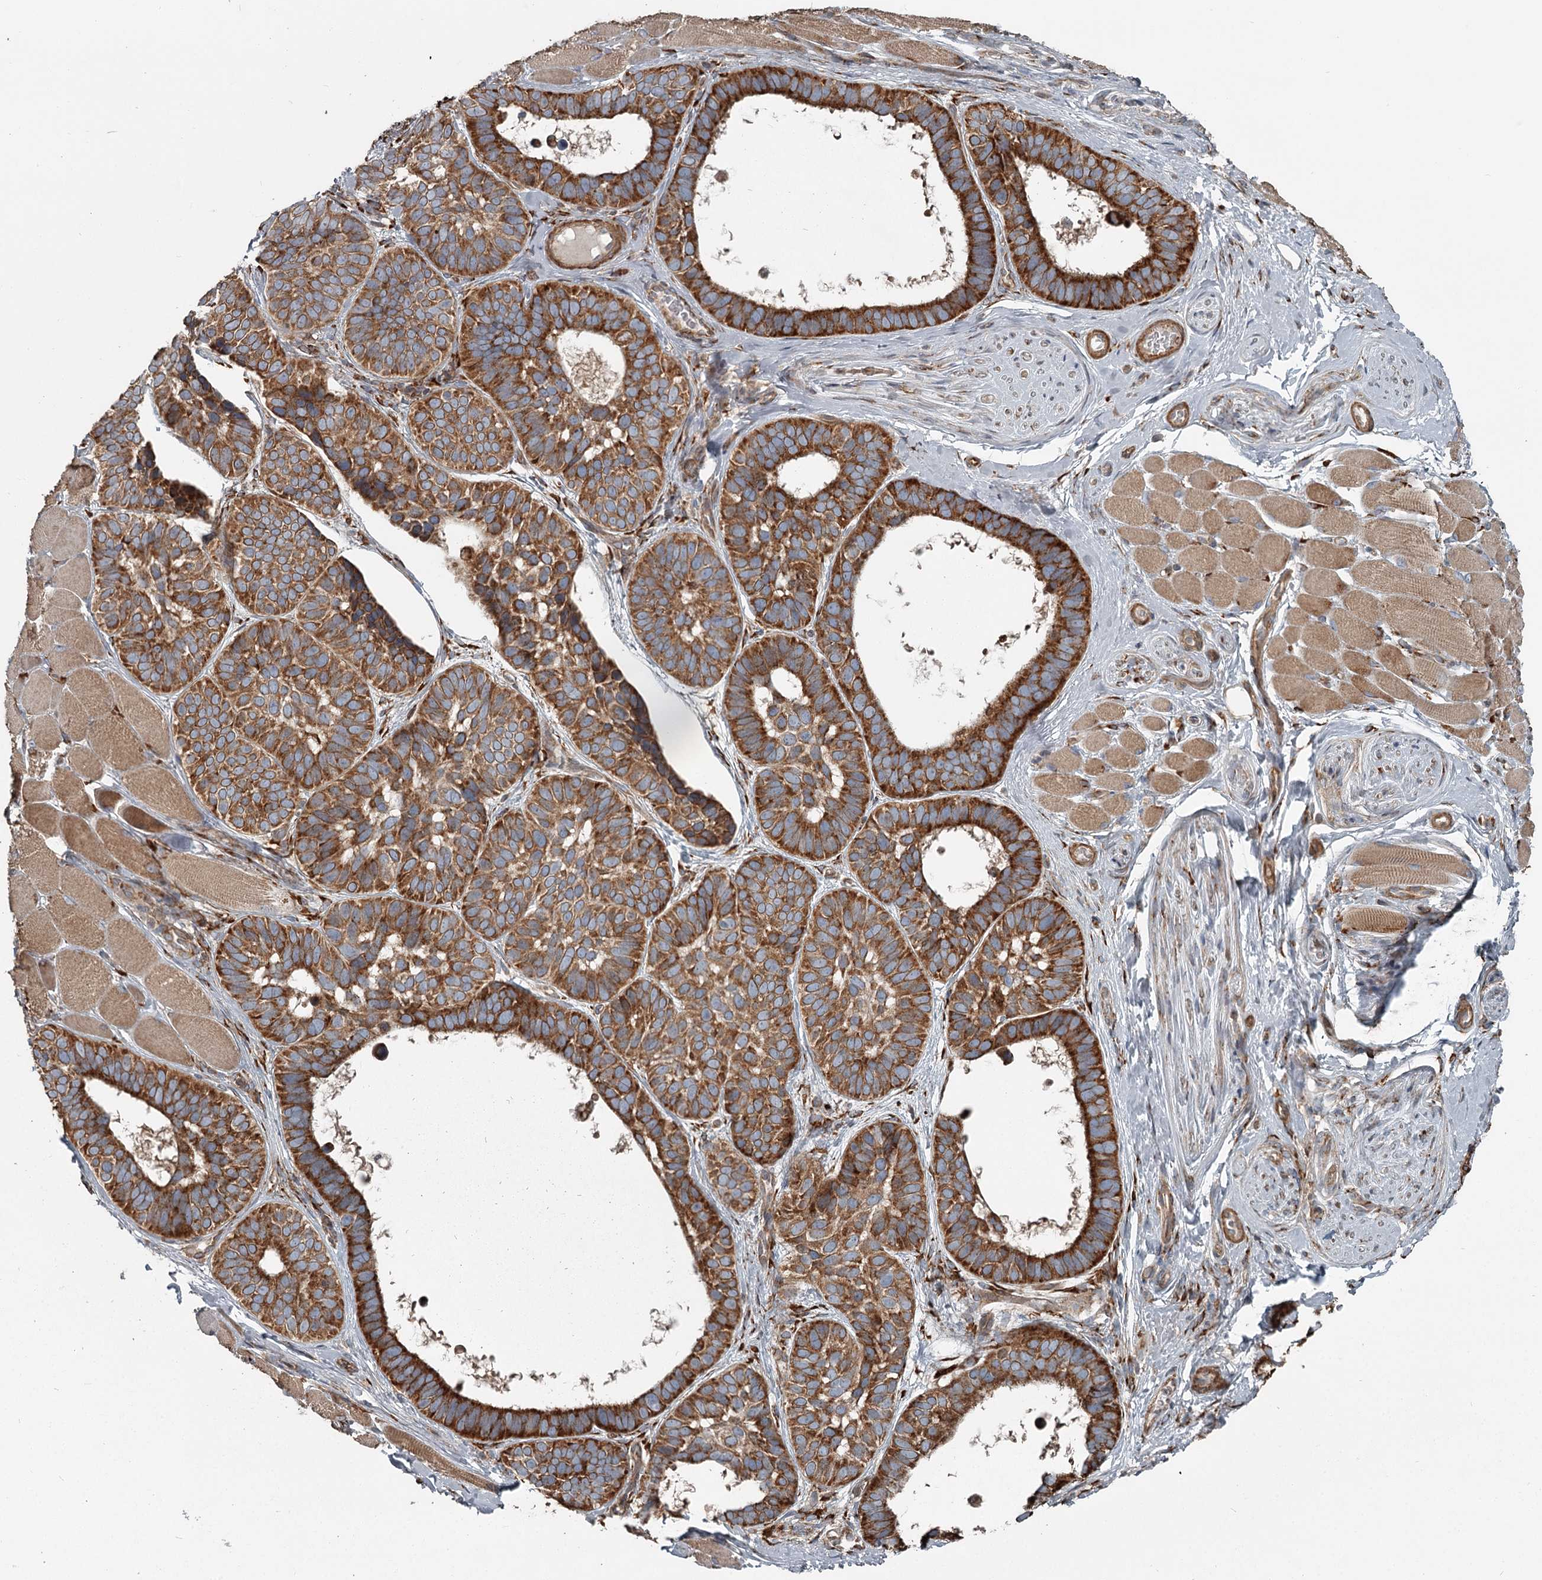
{"staining": {"intensity": "strong", "quantity": ">75%", "location": "cytoplasmic/membranous"}, "tissue": "skin cancer", "cell_type": "Tumor cells", "image_type": "cancer", "snomed": [{"axis": "morphology", "description": "Basal cell carcinoma"}, {"axis": "topography", "description": "Skin"}], "caption": "Immunohistochemistry (IHC) photomicrograph of neoplastic tissue: skin cancer (basal cell carcinoma) stained using IHC demonstrates high levels of strong protein expression localized specifically in the cytoplasmic/membranous of tumor cells, appearing as a cytoplasmic/membranous brown color.", "gene": "RASSF8", "patient": {"sex": "male", "age": 62}}